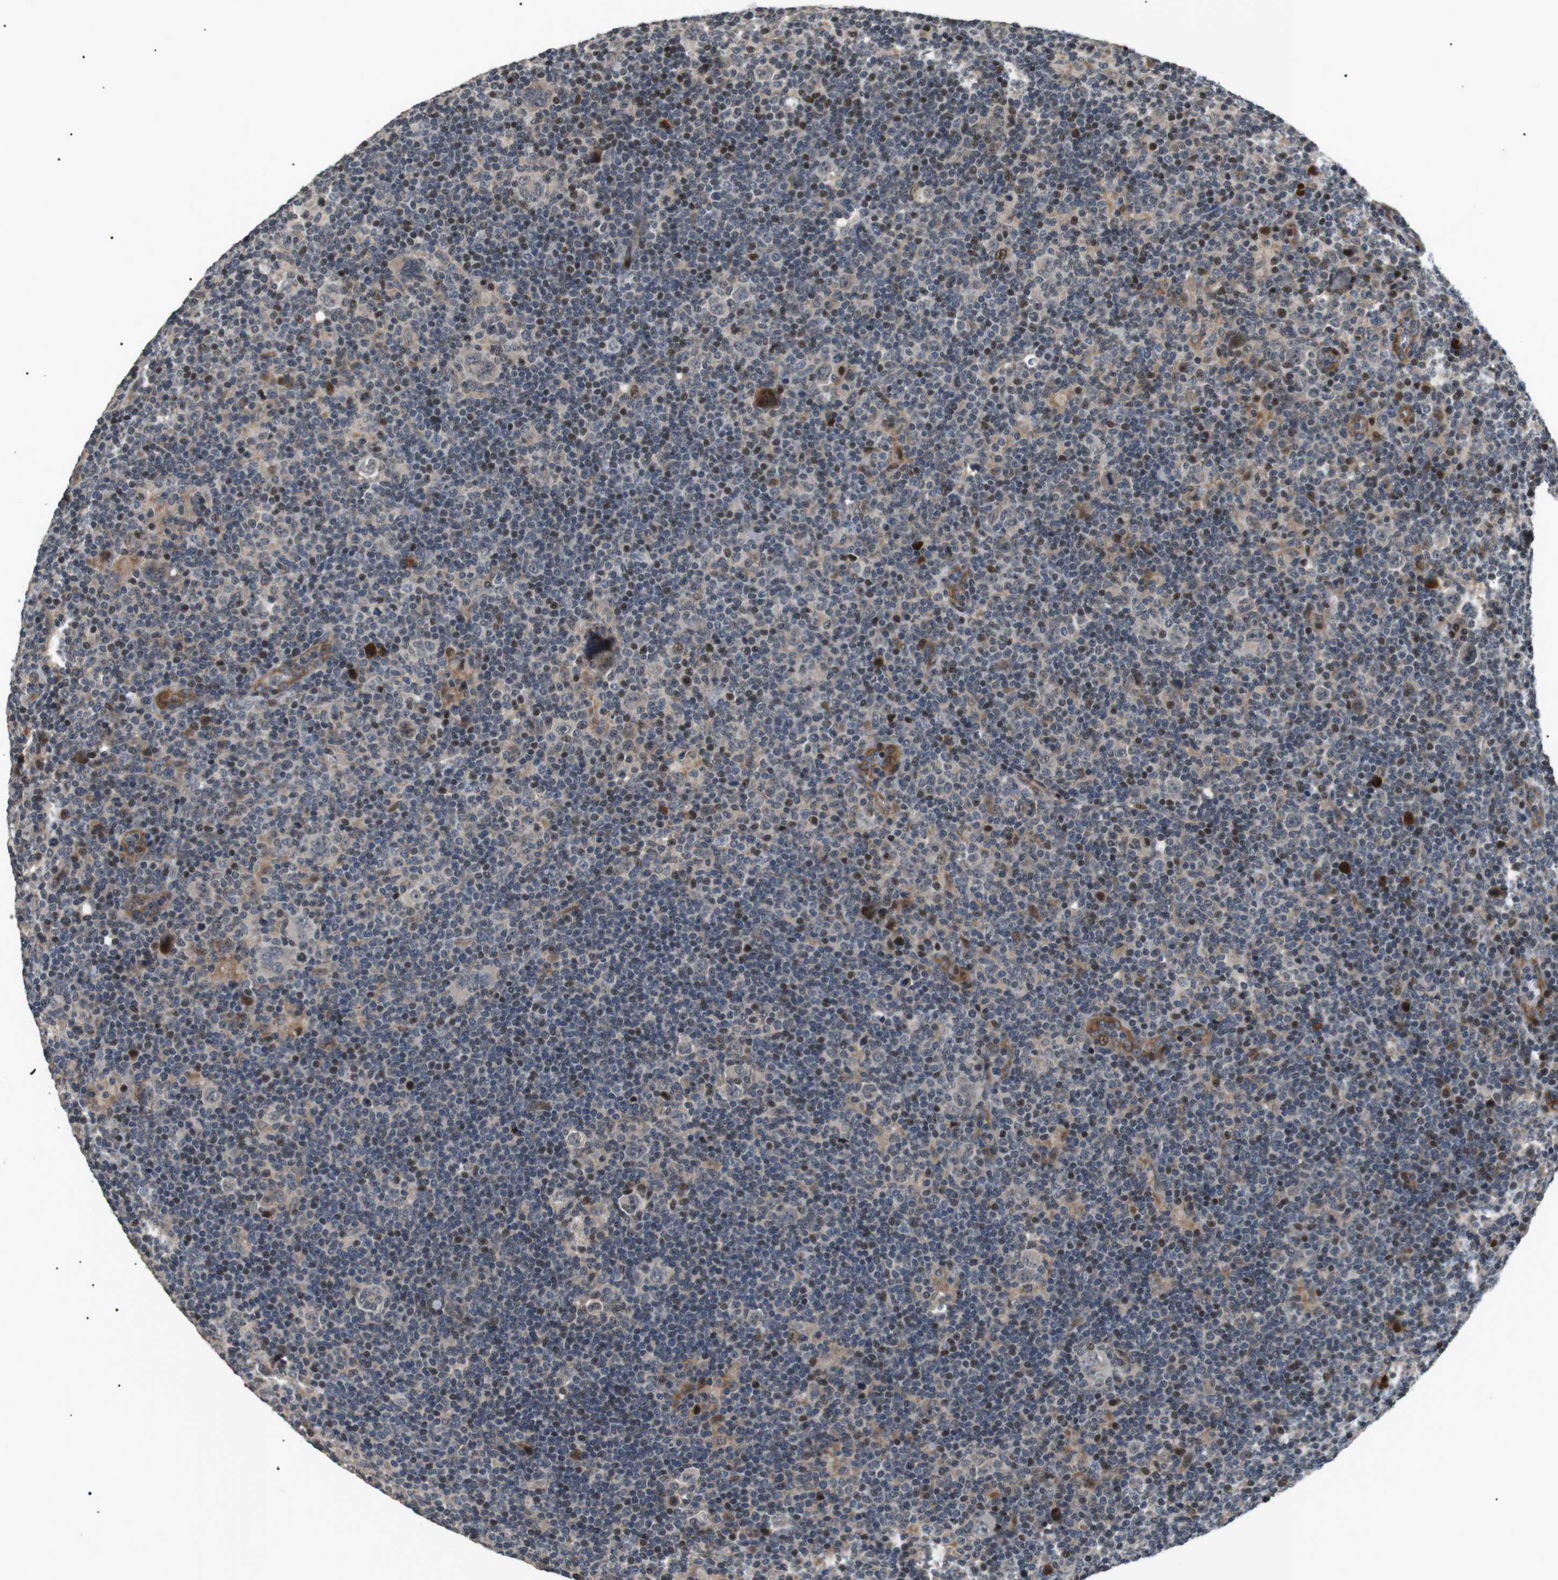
{"staining": {"intensity": "weak", "quantity": "<25%", "location": "cytoplasmic/membranous"}, "tissue": "lymphoma", "cell_type": "Tumor cells", "image_type": "cancer", "snomed": [{"axis": "morphology", "description": "Hodgkin's disease, NOS"}, {"axis": "topography", "description": "Lymph node"}], "caption": "Tumor cells are negative for protein expression in human lymphoma.", "gene": "HSPA13", "patient": {"sex": "female", "age": 57}}